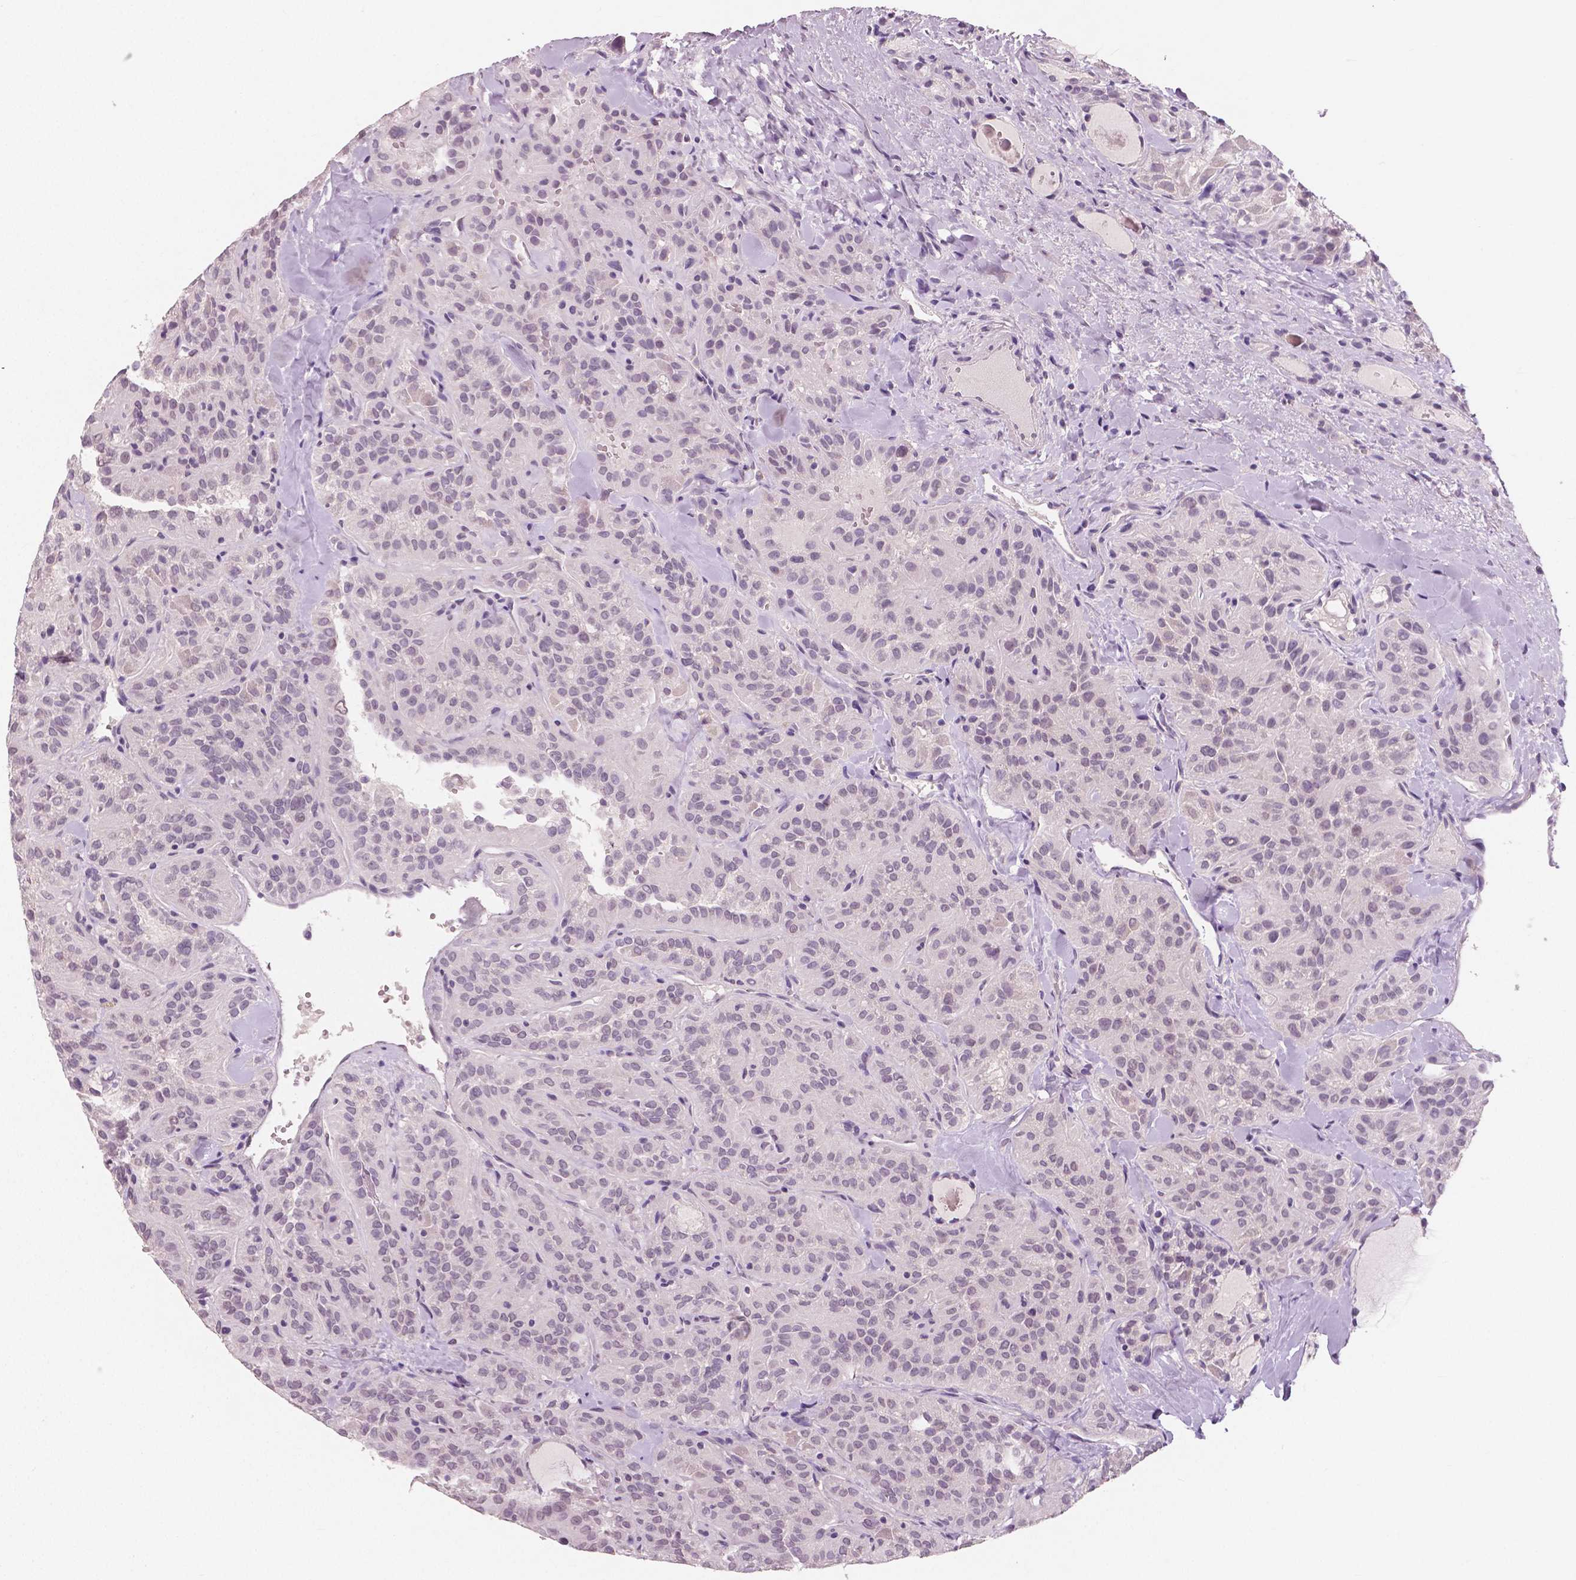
{"staining": {"intensity": "negative", "quantity": "none", "location": "none"}, "tissue": "thyroid cancer", "cell_type": "Tumor cells", "image_type": "cancer", "snomed": [{"axis": "morphology", "description": "Papillary adenocarcinoma, NOS"}, {"axis": "topography", "description": "Thyroid gland"}], "caption": "Immunohistochemistry of human thyroid cancer (papillary adenocarcinoma) displays no staining in tumor cells. (DAB IHC, high magnification).", "gene": "RNASE7", "patient": {"sex": "female", "age": 45}}